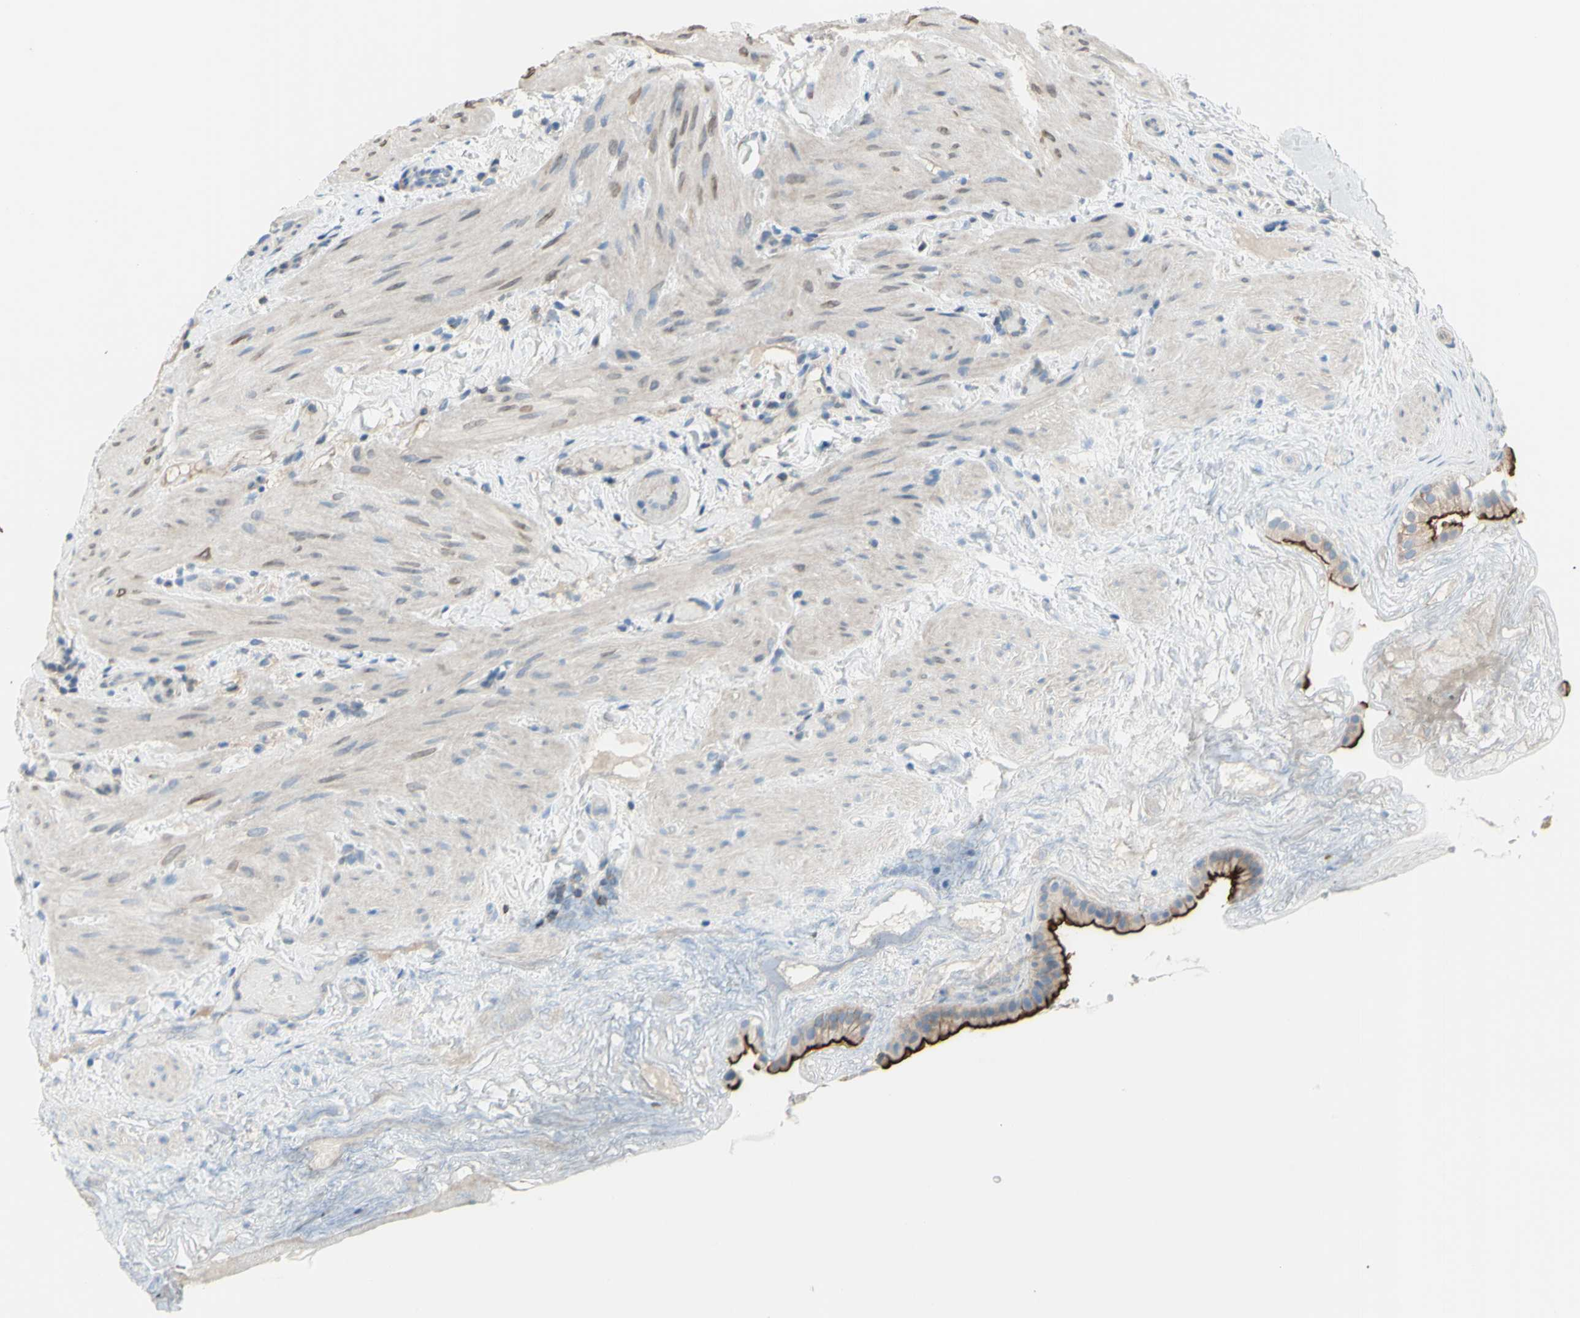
{"staining": {"intensity": "strong", "quantity": ">75%", "location": "cytoplasmic/membranous"}, "tissue": "gallbladder", "cell_type": "Glandular cells", "image_type": "normal", "snomed": [{"axis": "morphology", "description": "Normal tissue, NOS"}, {"axis": "topography", "description": "Gallbladder"}], "caption": "Strong cytoplasmic/membranous positivity is appreciated in approximately >75% of glandular cells in unremarkable gallbladder. The staining was performed using DAB (3,3'-diaminobenzidine) to visualize the protein expression in brown, while the nuclei were stained in blue with hematoxylin (Magnification: 20x).", "gene": "MUC1", "patient": {"sex": "female", "age": 26}}